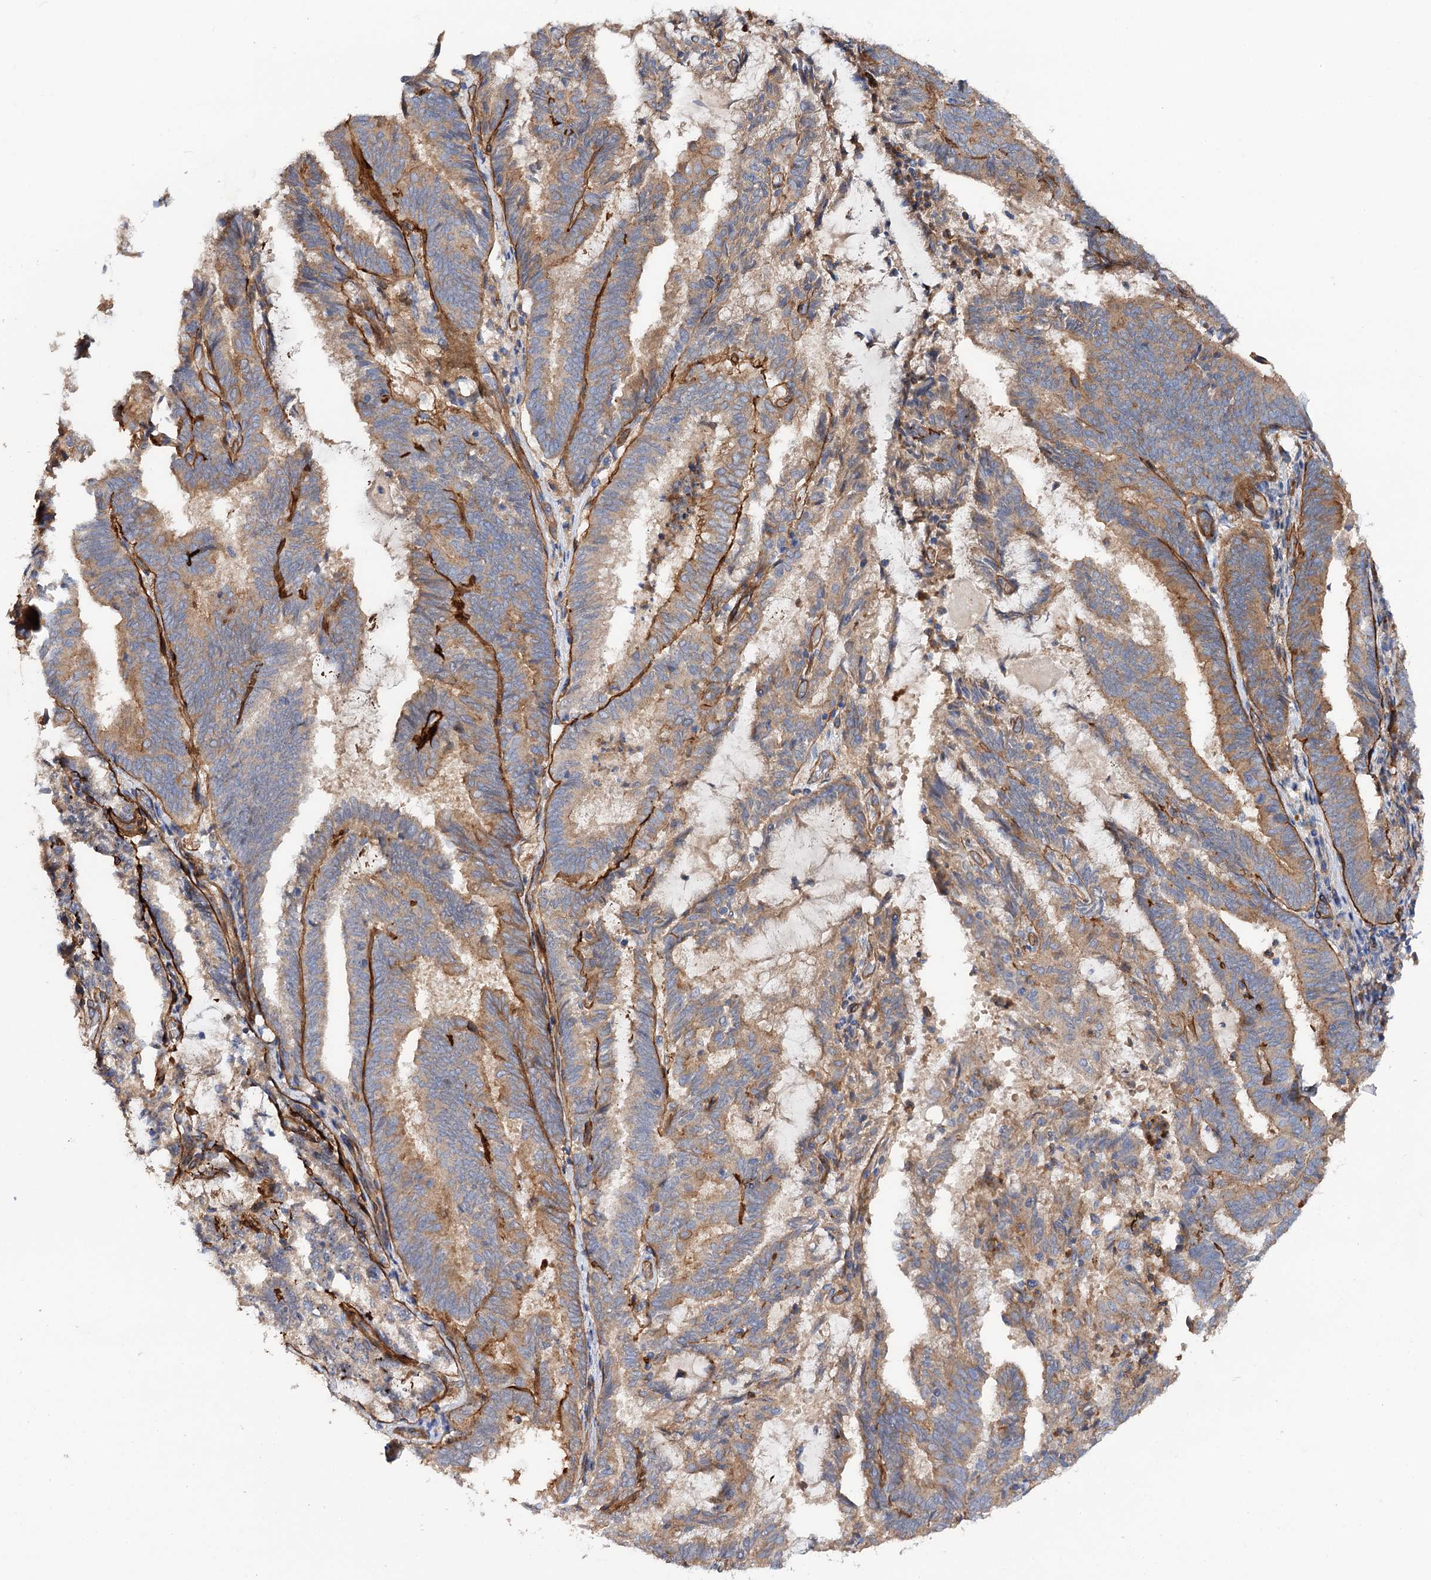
{"staining": {"intensity": "moderate", "quantity": "<25%", "location": "cytoplasmic/membranous"}, "tissue": "endometrial cancer", "cell_type": "Tumor cells", "image_type": "cancer", "snomed": [{"axis": "morphology", "description": "Adenocarcinoma, NOS"}, {"axis": "topography", "description": "Endometrium"}], "caption": "There is low levels of moderate cytoplasmic/membranous positivity in tumor cells of endometrial adenocarcinoma, as demonstrated by immunohistochemical staining (brown color).", "gene": "CSAD", "patient": {"sex": "female", "age": 80}}